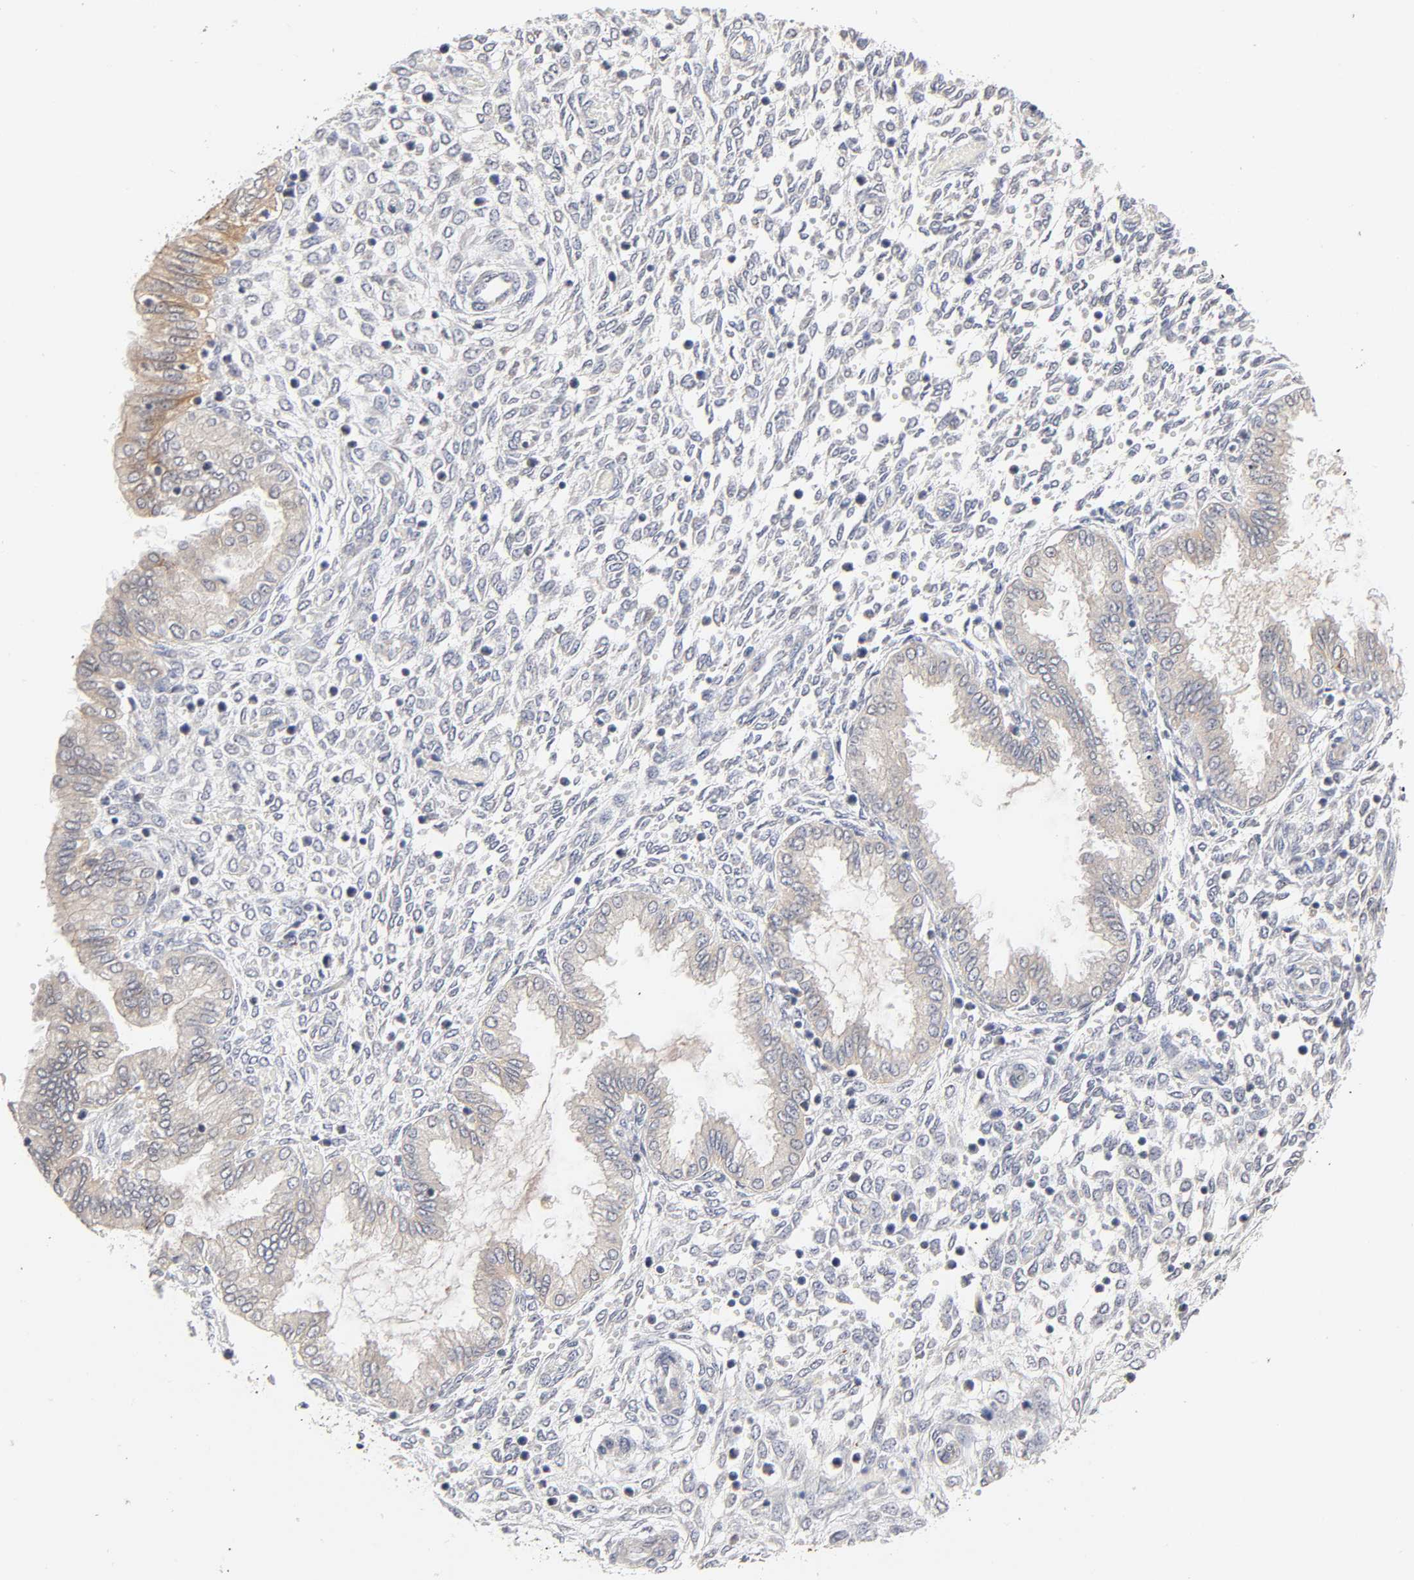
{"staining": {"intensity": "negative", "quantity": "none", "location": "none"}, "tissue": "endometrium", "cell_type": "Cells in endometrial stroma", "image_type": "normal", "snomed": [{"axis": "morphology", "description": "Normal tissue, NOS"}, {"axis": "topography", "description": "Endometrium"}], "caption": "Immunohistochemistry micrograph of unremarkable endometrium stained for a protein (brown), which displays no expression in cells in endometrial stroma.", "gene": "CXADR", "patient": {"sex": "female", "age": 33}}